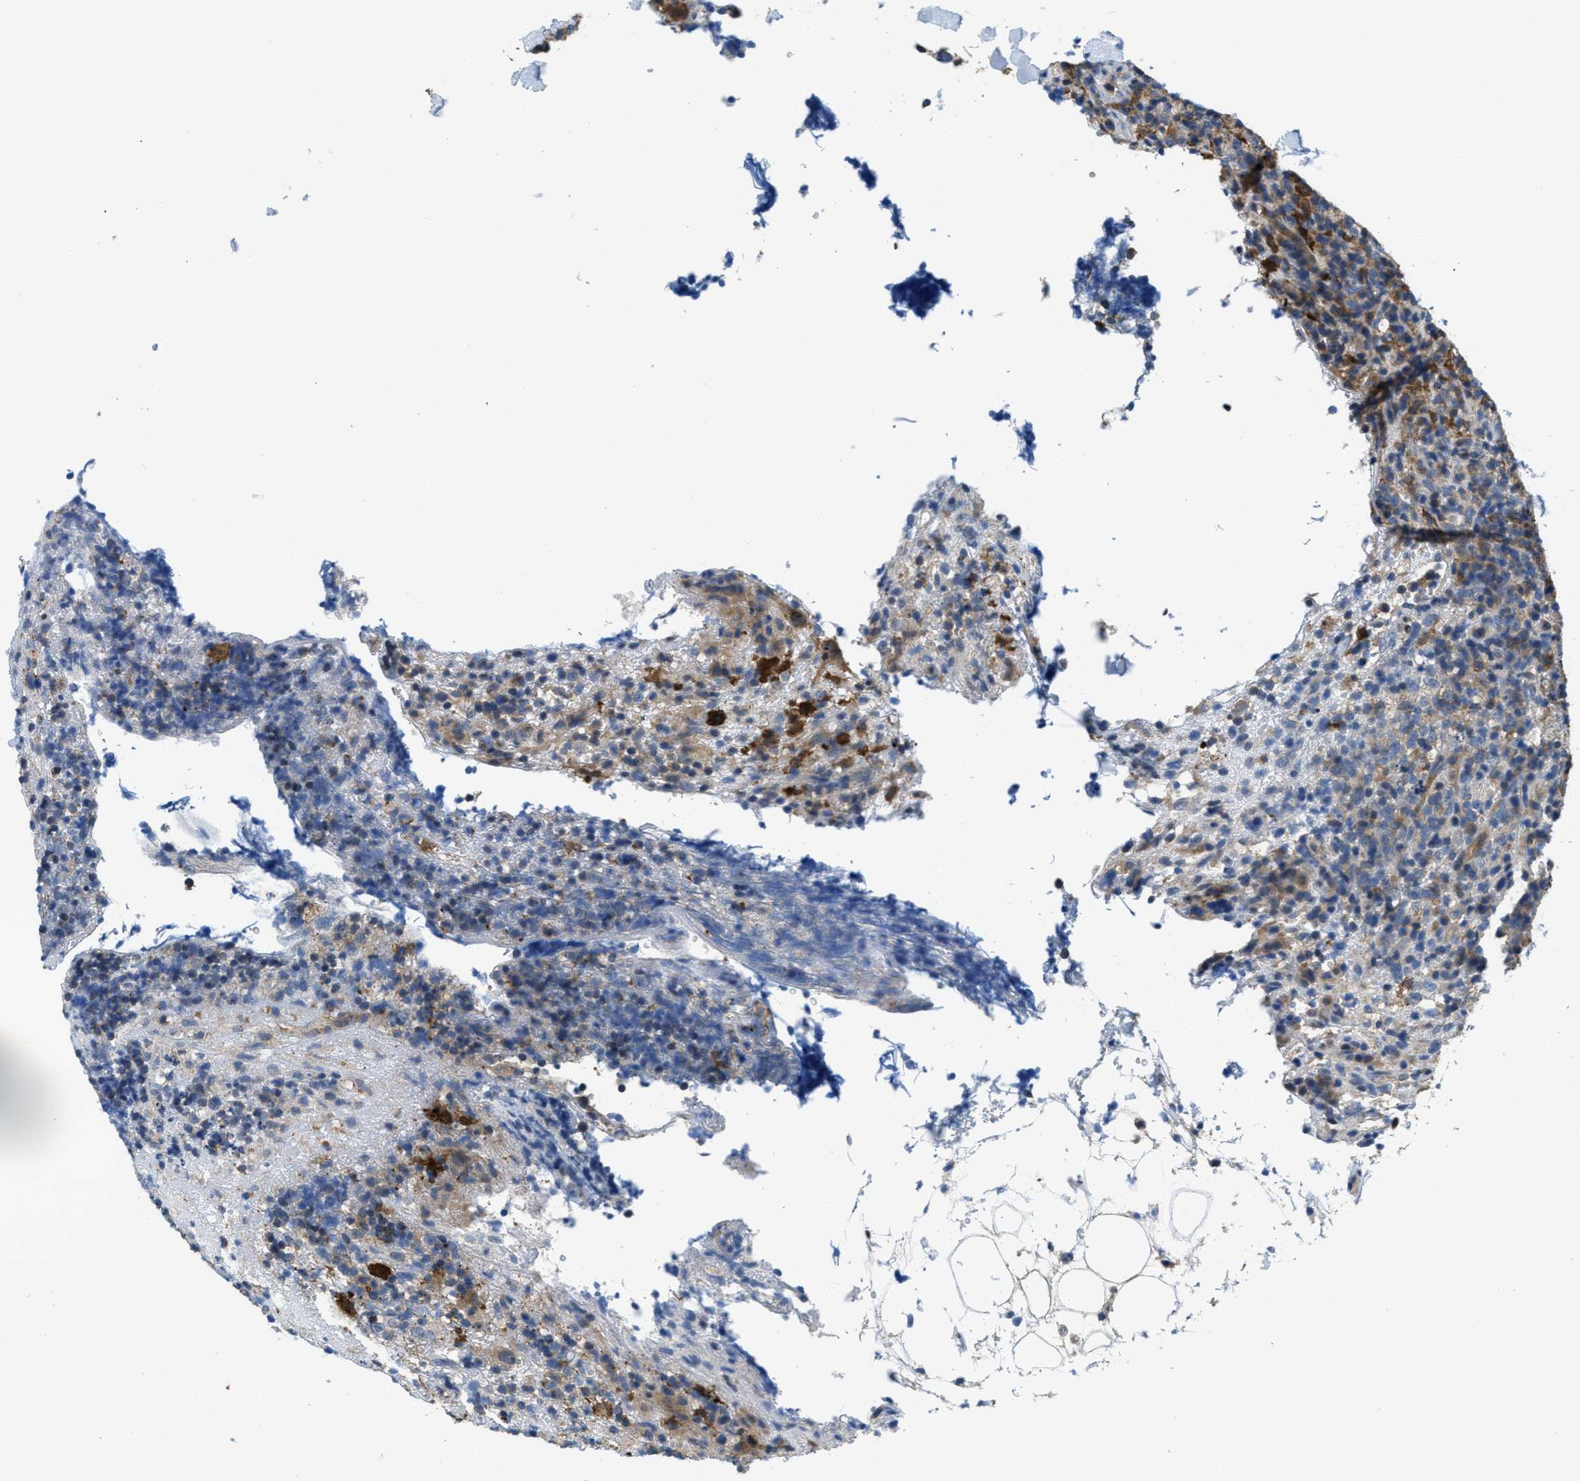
{"staining": {"intensity": "moderate", "quantity": "25%-75%", "location": "cytoplasmic/membranous"}, "tissue": "lymphoma", "cell_type": "Tumor cells", "image_type": "cancer", "snomed": [{"axis": "morphology", "description": "Malignant lymphoma, non-Hodgkin's type, High grade"}, {"axis": "topography", "description": "Lymph node"}], "caption": "Moderate cytoplasmic/membranous positivity for a protein is identified in approximately 25%-75% of tumor cells of high-grade malignant lymphoma, non-Hodgkin's type using immunohistochemistry (IHC).", "gene": "DGKE", "patient": {"sex": "female", "age": 76}}